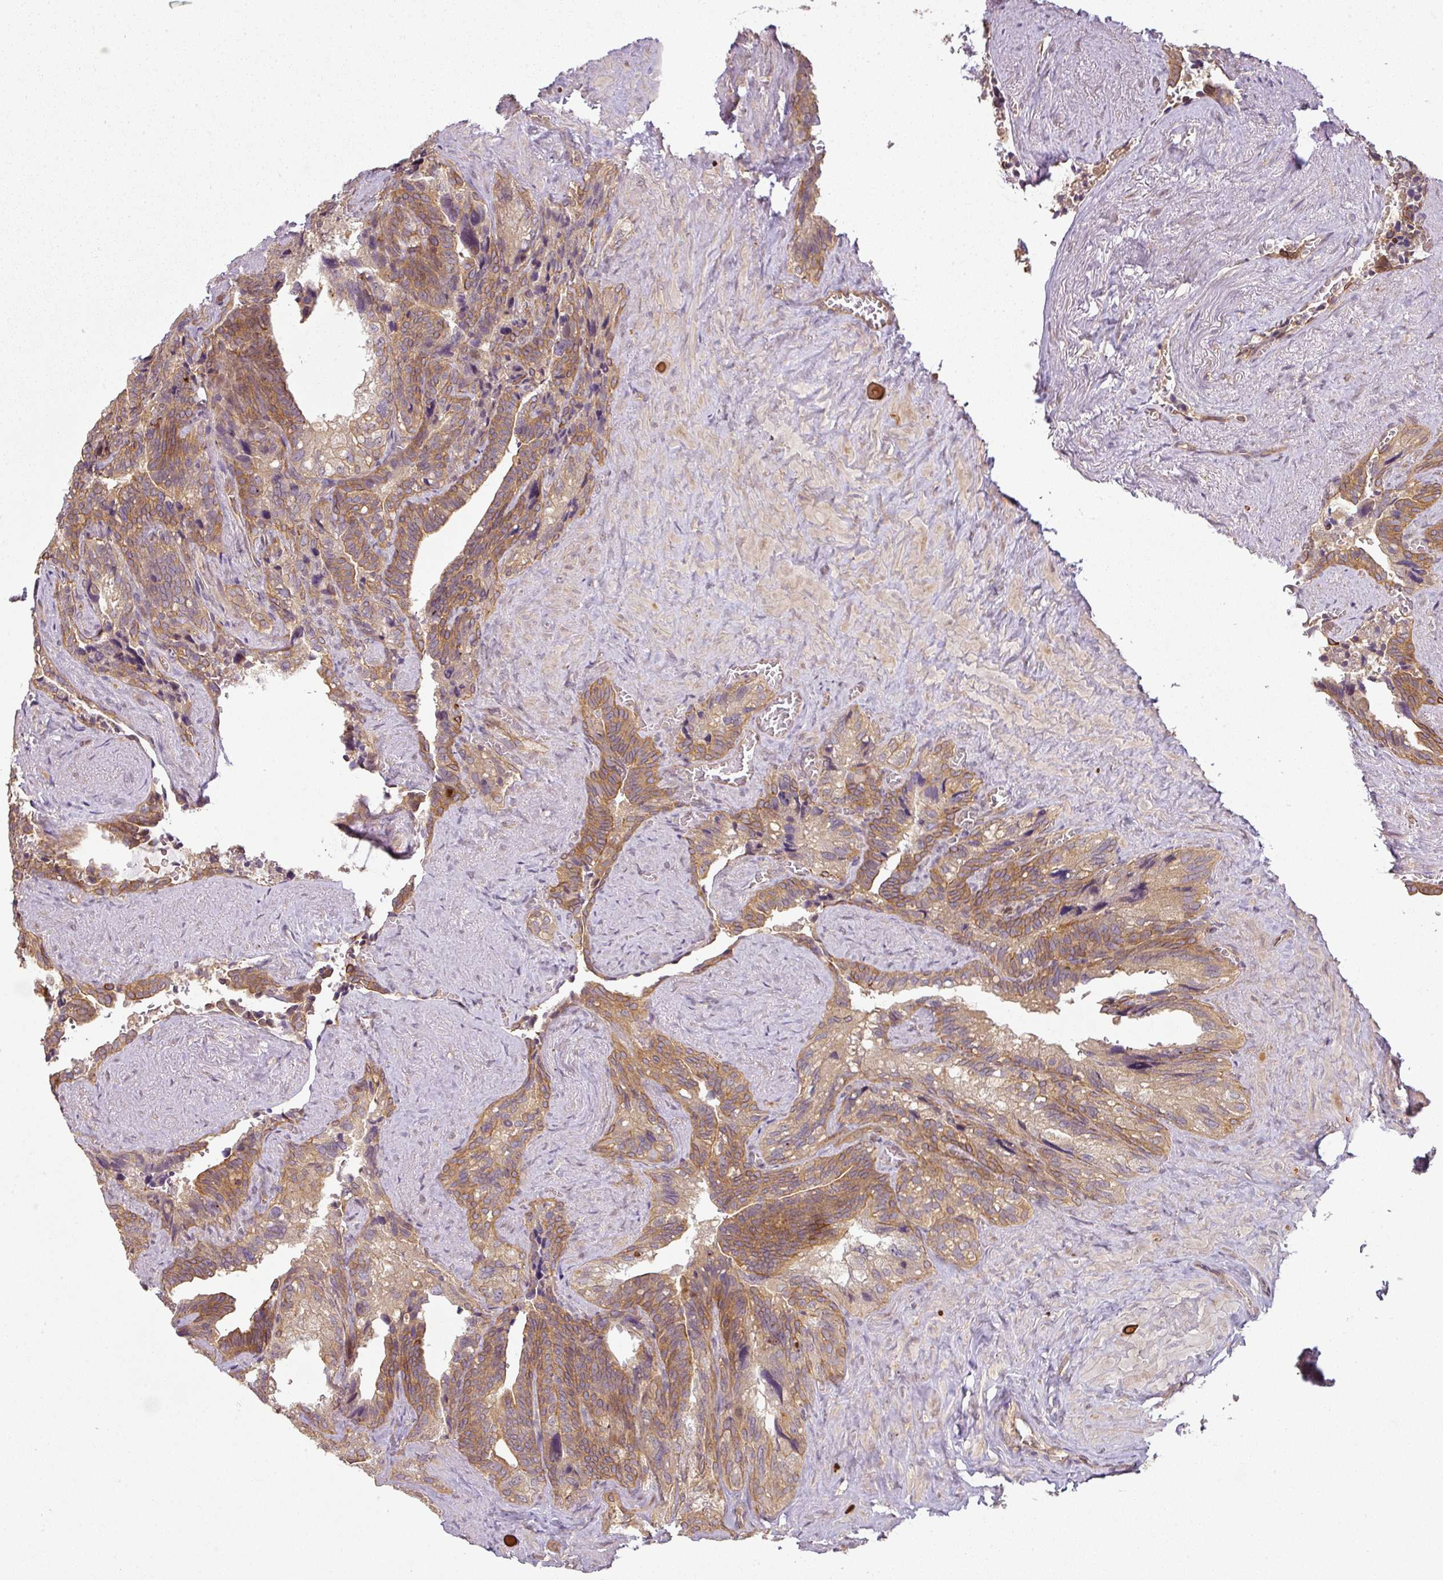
{"staining": {"intensity": "moderate", "quantity": ">75%", "location": "cytoplasmic/membranous"}, "tissue": "seminal vesicle", "cell_type": "Glandular cells", "image_type": "normal", "snomed": [{"axis": "morphology", "description": "Normal tissue, NOS"}, {"axis": "topography", "description": "Seminal veicle"}], "caption": "DAB immunohistochemical staining of normal human seminal vesicle demonstrates moderate cytoplasmic/membranous protein expression in about >75% of glandular cells. (DAB IHC, brown staining for protein, blue staining for nuclei).", "gene": "RNF31", "patient": {"sex": "male", "age": 68}}